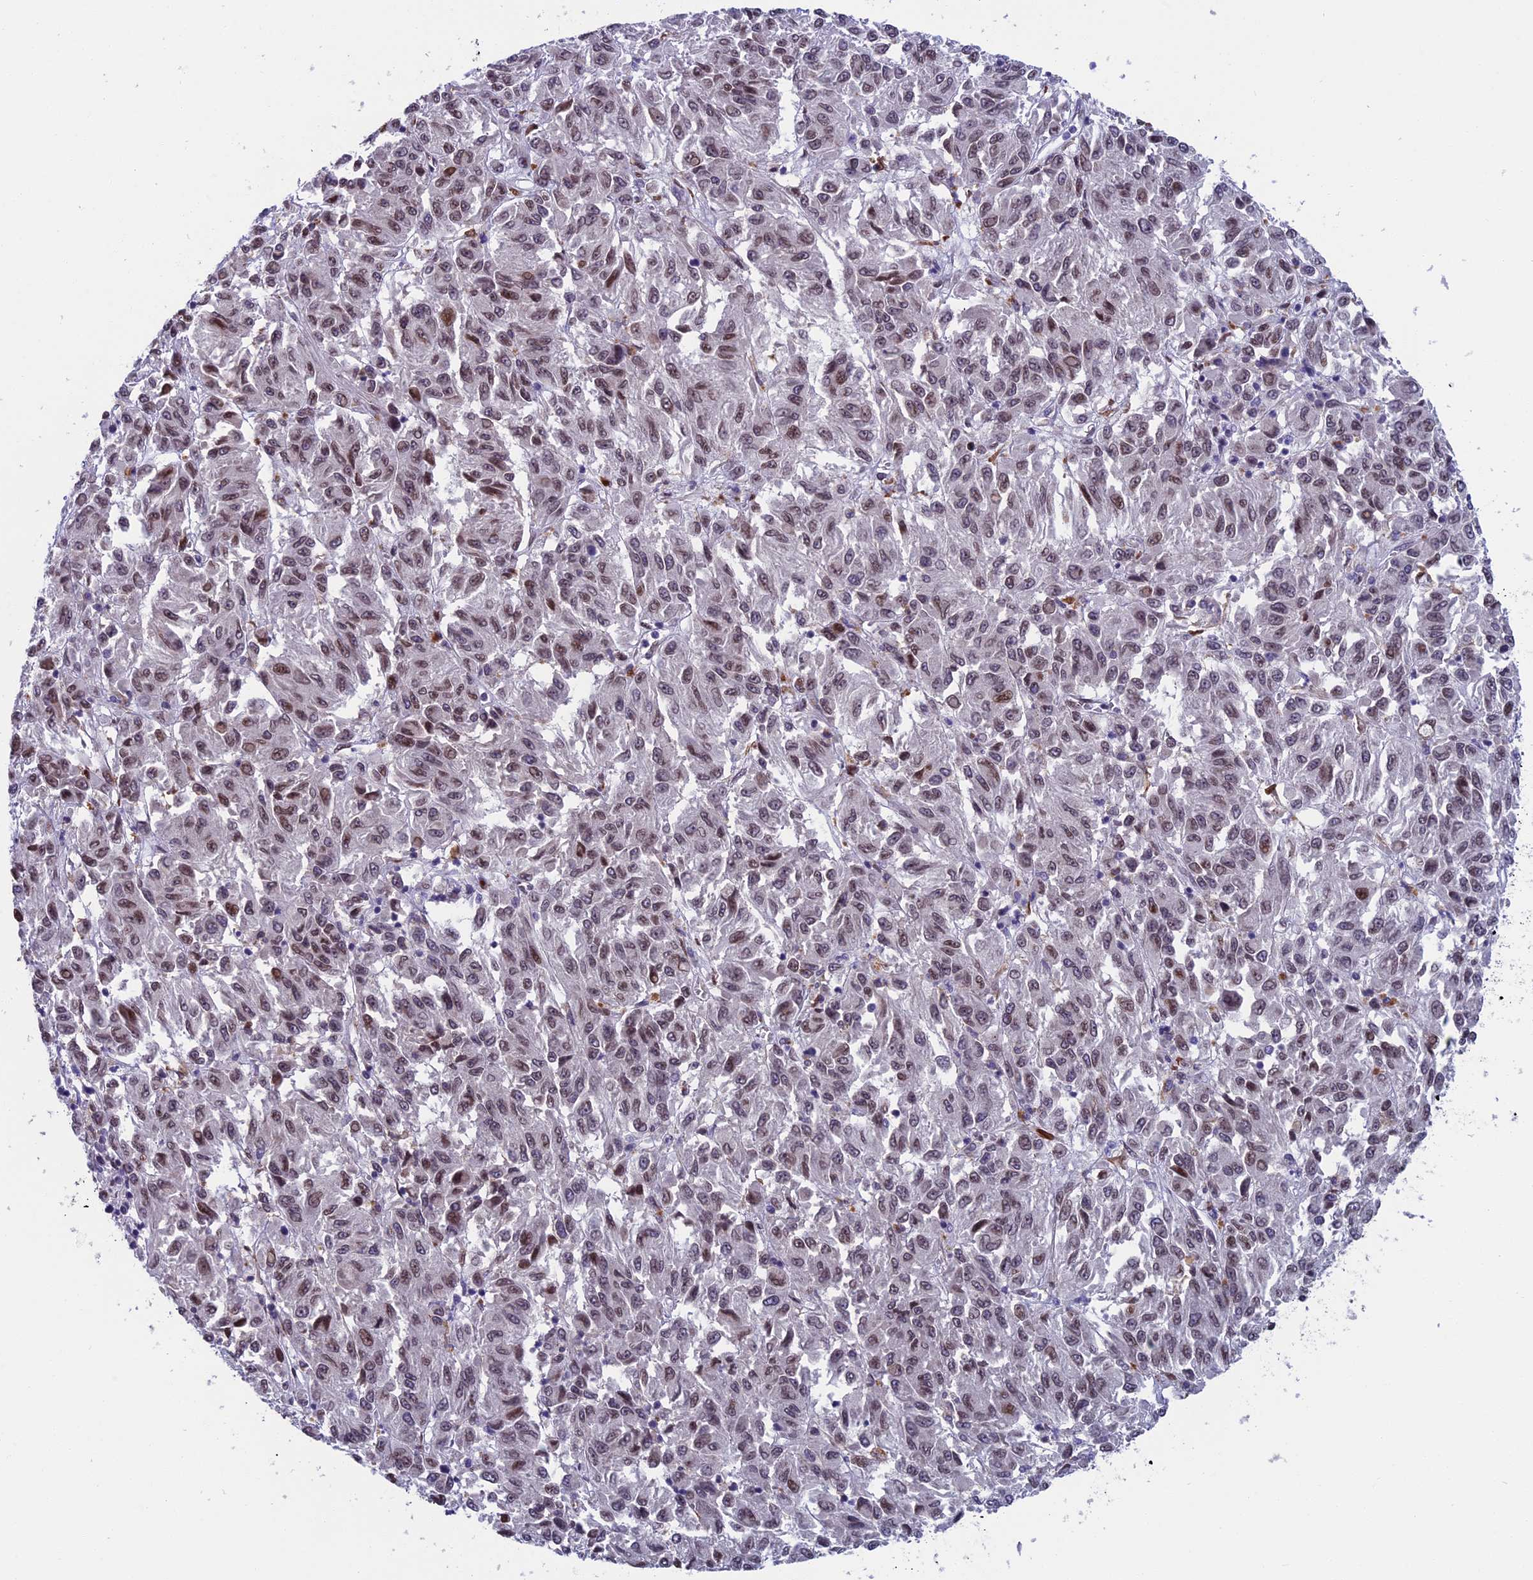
{"staining": {"intensity": "moderate", "quantity": ">75%", "location": "nuclear"}, "tissue": "melanoma", "cell_type": "Tumor cells", "image_type": "cancer", "snomed": [{"axis": "morphology", "description": "Malignant melanoma, Metastatic site"}, {"axis": "topography", "description": "Lung"}], "caption": "IHC staining of malignant melanoma (metastatic site), which demonstrates medium levels of moderate nuclear positivity in about >75% of tumor cells indicating moderate nuclear protein staining. The staining was performed using DAB (3,3'-diaminobenzidine) (brown) for protein detection and nuclei were counterstained in hematoxylin (blue).", "gene": "GPSM1", "patient": {"sex": "male", "age": 64}}